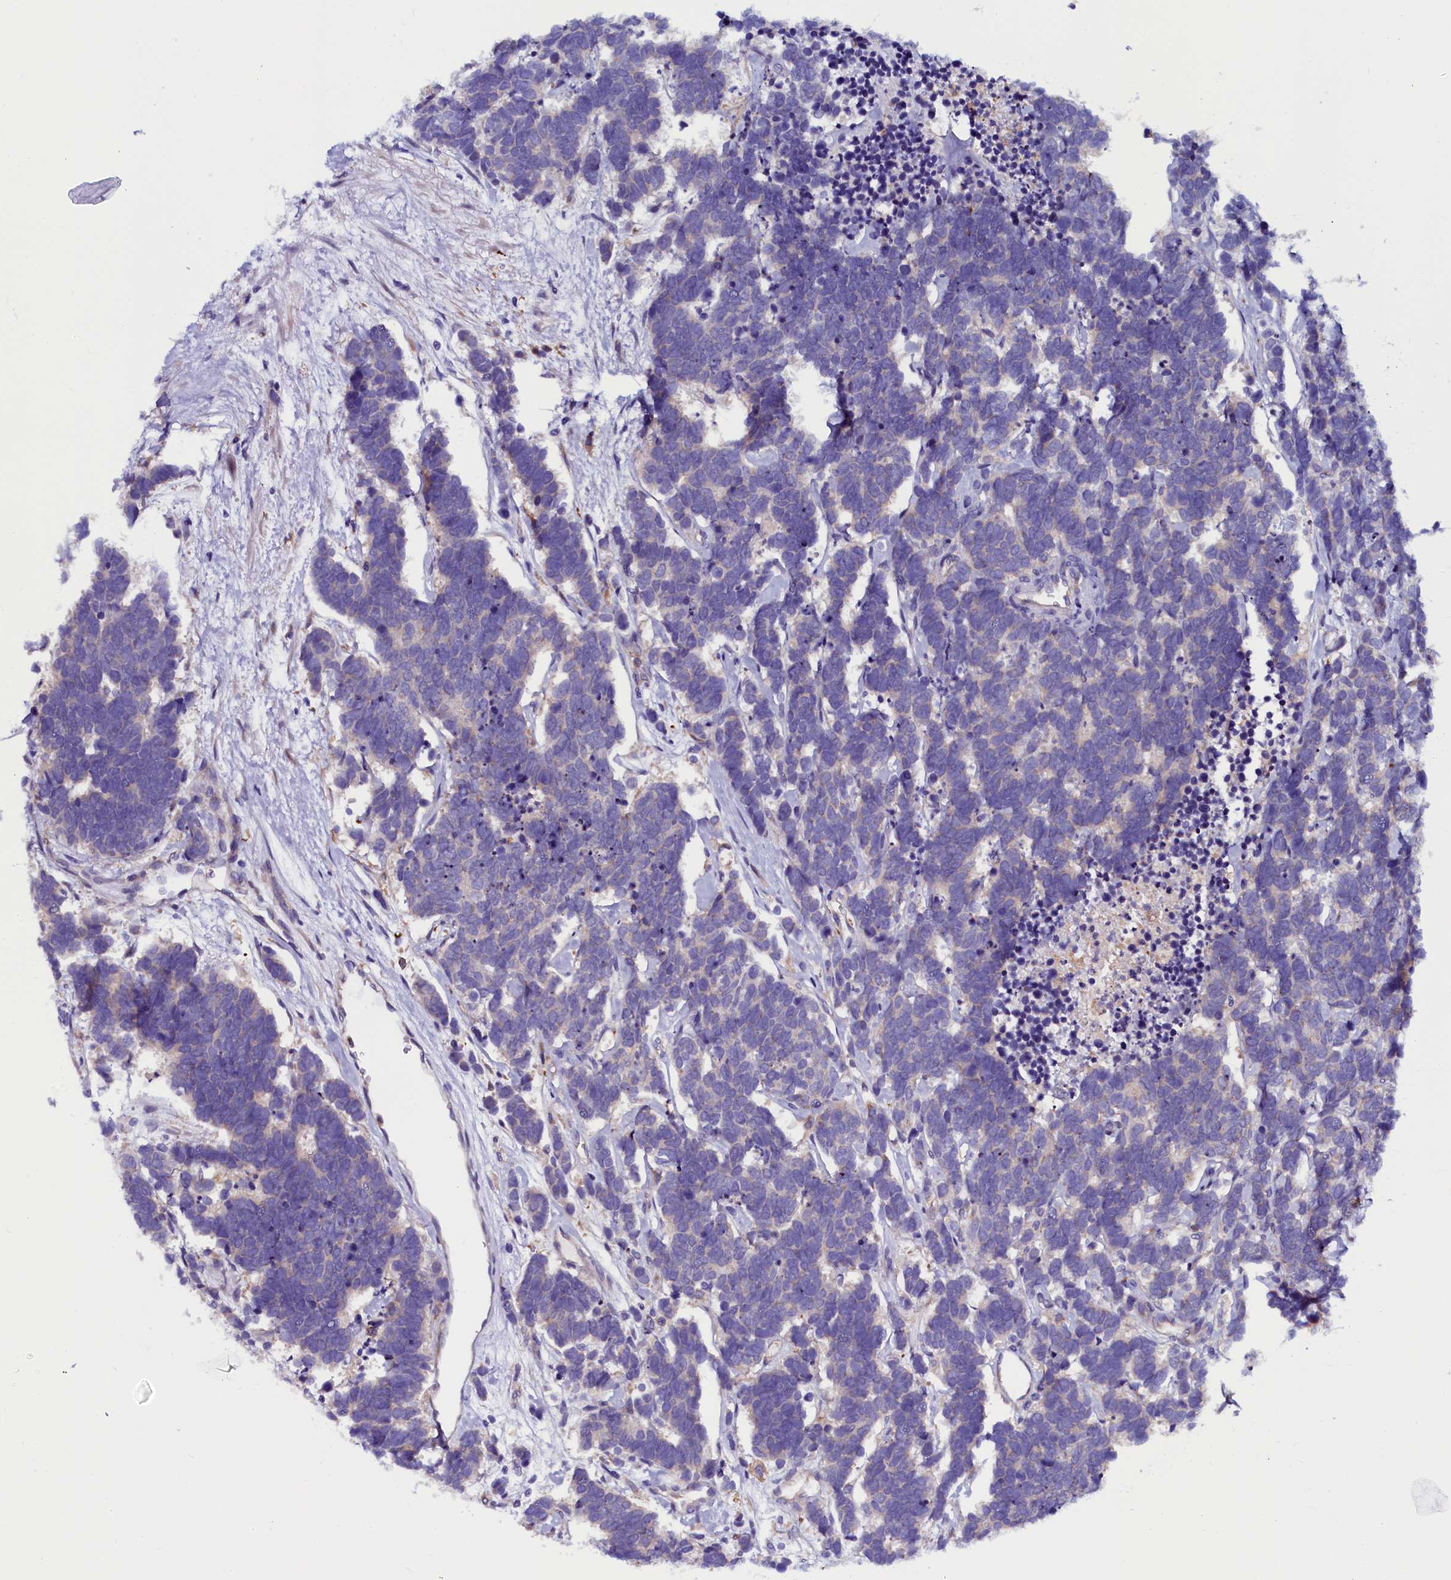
{"staining": {"intensity": "negative", "quantity": "none", "location": "none"}, "tissue": "carcinoid", "cell_type": "Tumor cells", "image_type": "cancer", "snomed": [{"axis": "morphology", "description": "Carcinoma, NOS"}, {"axis": "morphology", "description": "Carcinoid, malignant, NOS"}, {"axis": "topography", "description": "Urinary bladder"}], "caption": "Human carcinoma stained for a protein using immunohistochemistry (IHC) displays no expression in tumor cells.", "gene": "OTOL1", "patient": {"sex": "male", "age": 57}}